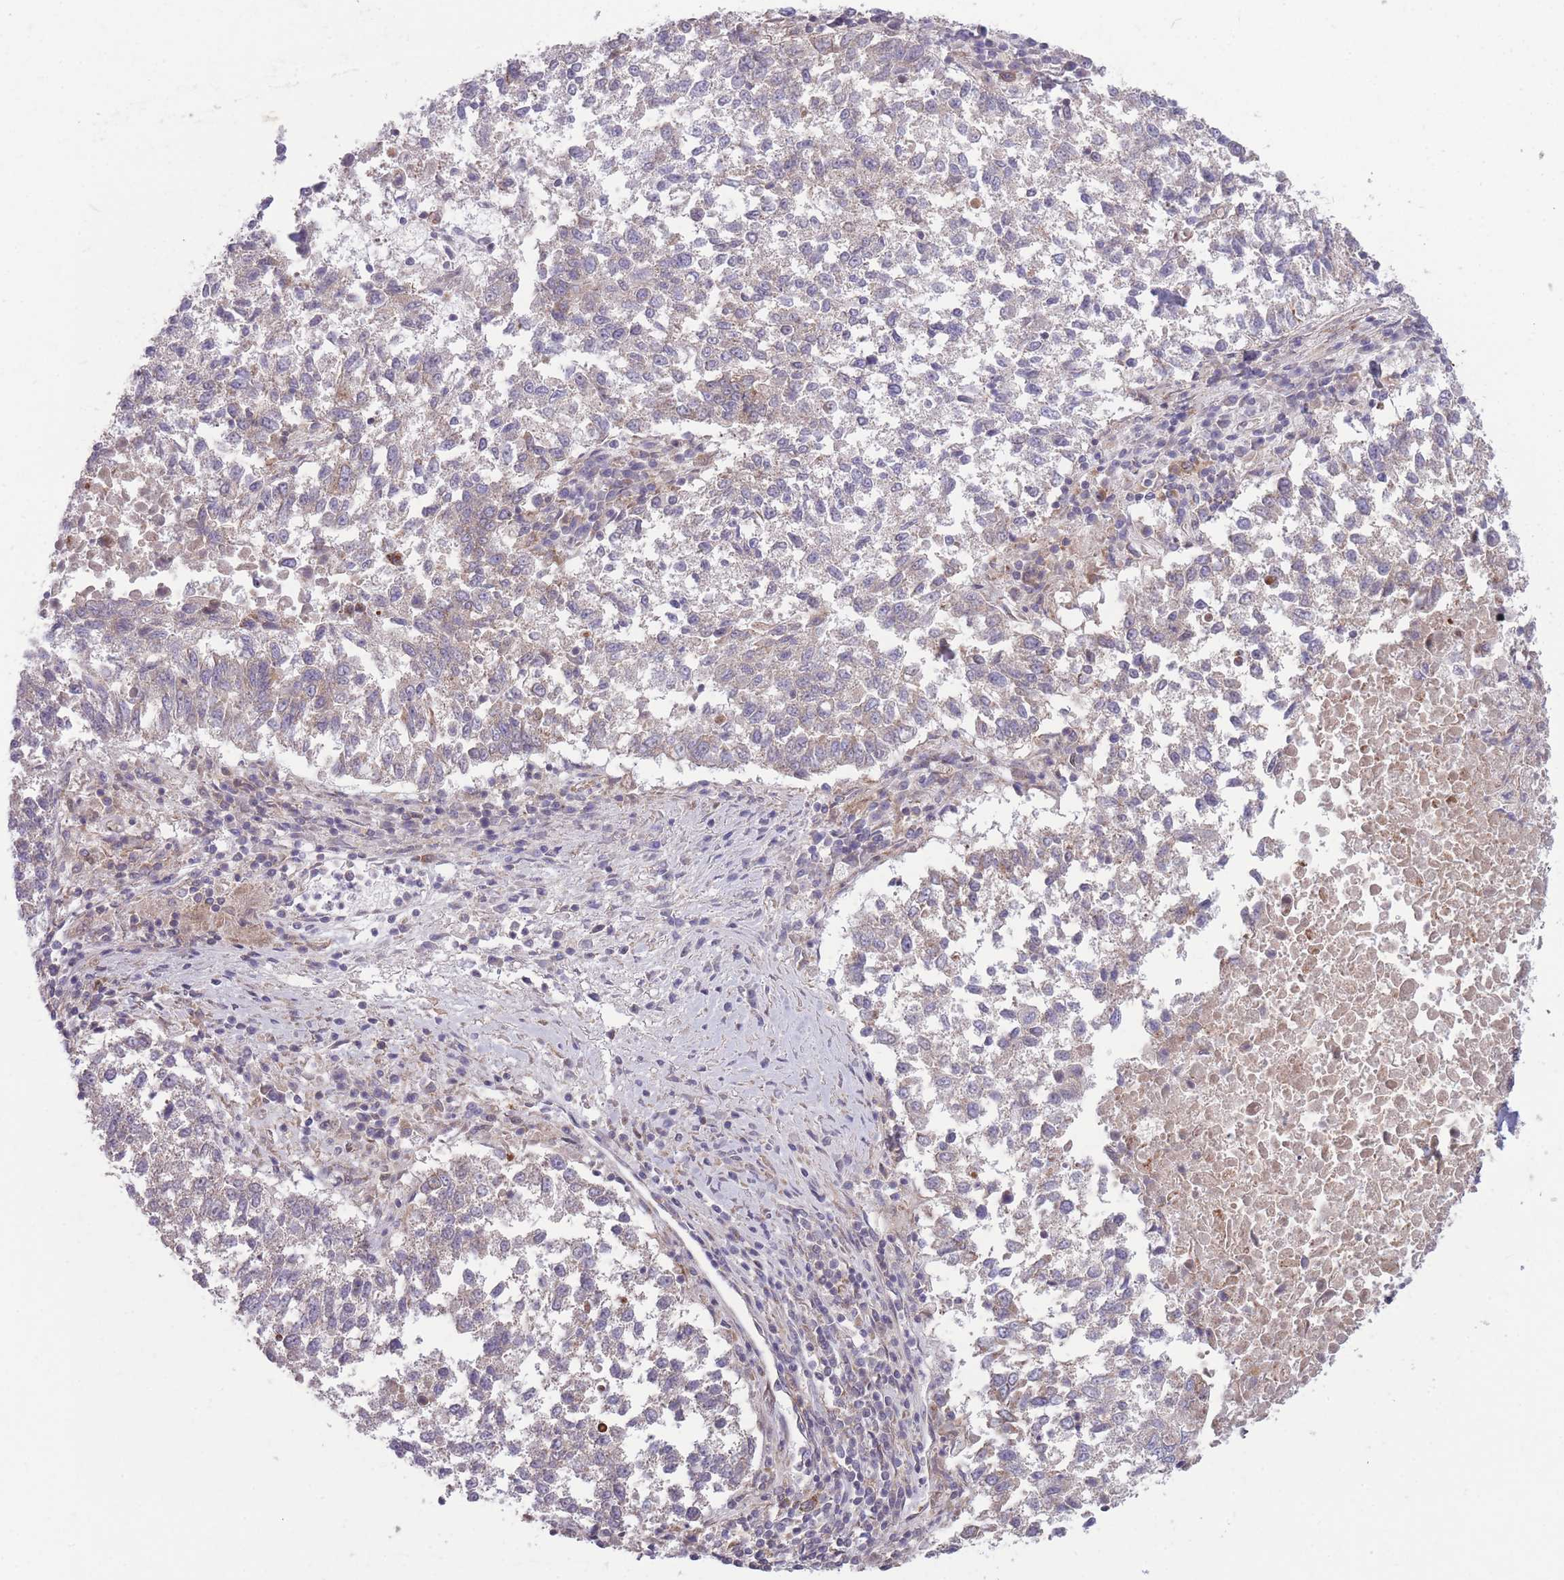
{"staining": {"intensity": "weak", "quantity": "<25%", "location": "cytoplasmic/membranous"}, "tissue": "lung cancer", "cell_type": "Tumor cells", "image_type": "cancer", "snomed": [{"axis": "morphology", "description": "Squamous cell carcinoma, NOS"}, {"axis": "topography", "description": "Lung"}], "caption": "High power microscopy image of an immunohistochemistry (IHC) micrograph of lung cancer (squamous cell carcinoma), revealing no significant staining in tumor cells.", "gene": "CCT6B", "patient": {"sex": "male", "age": 73}}